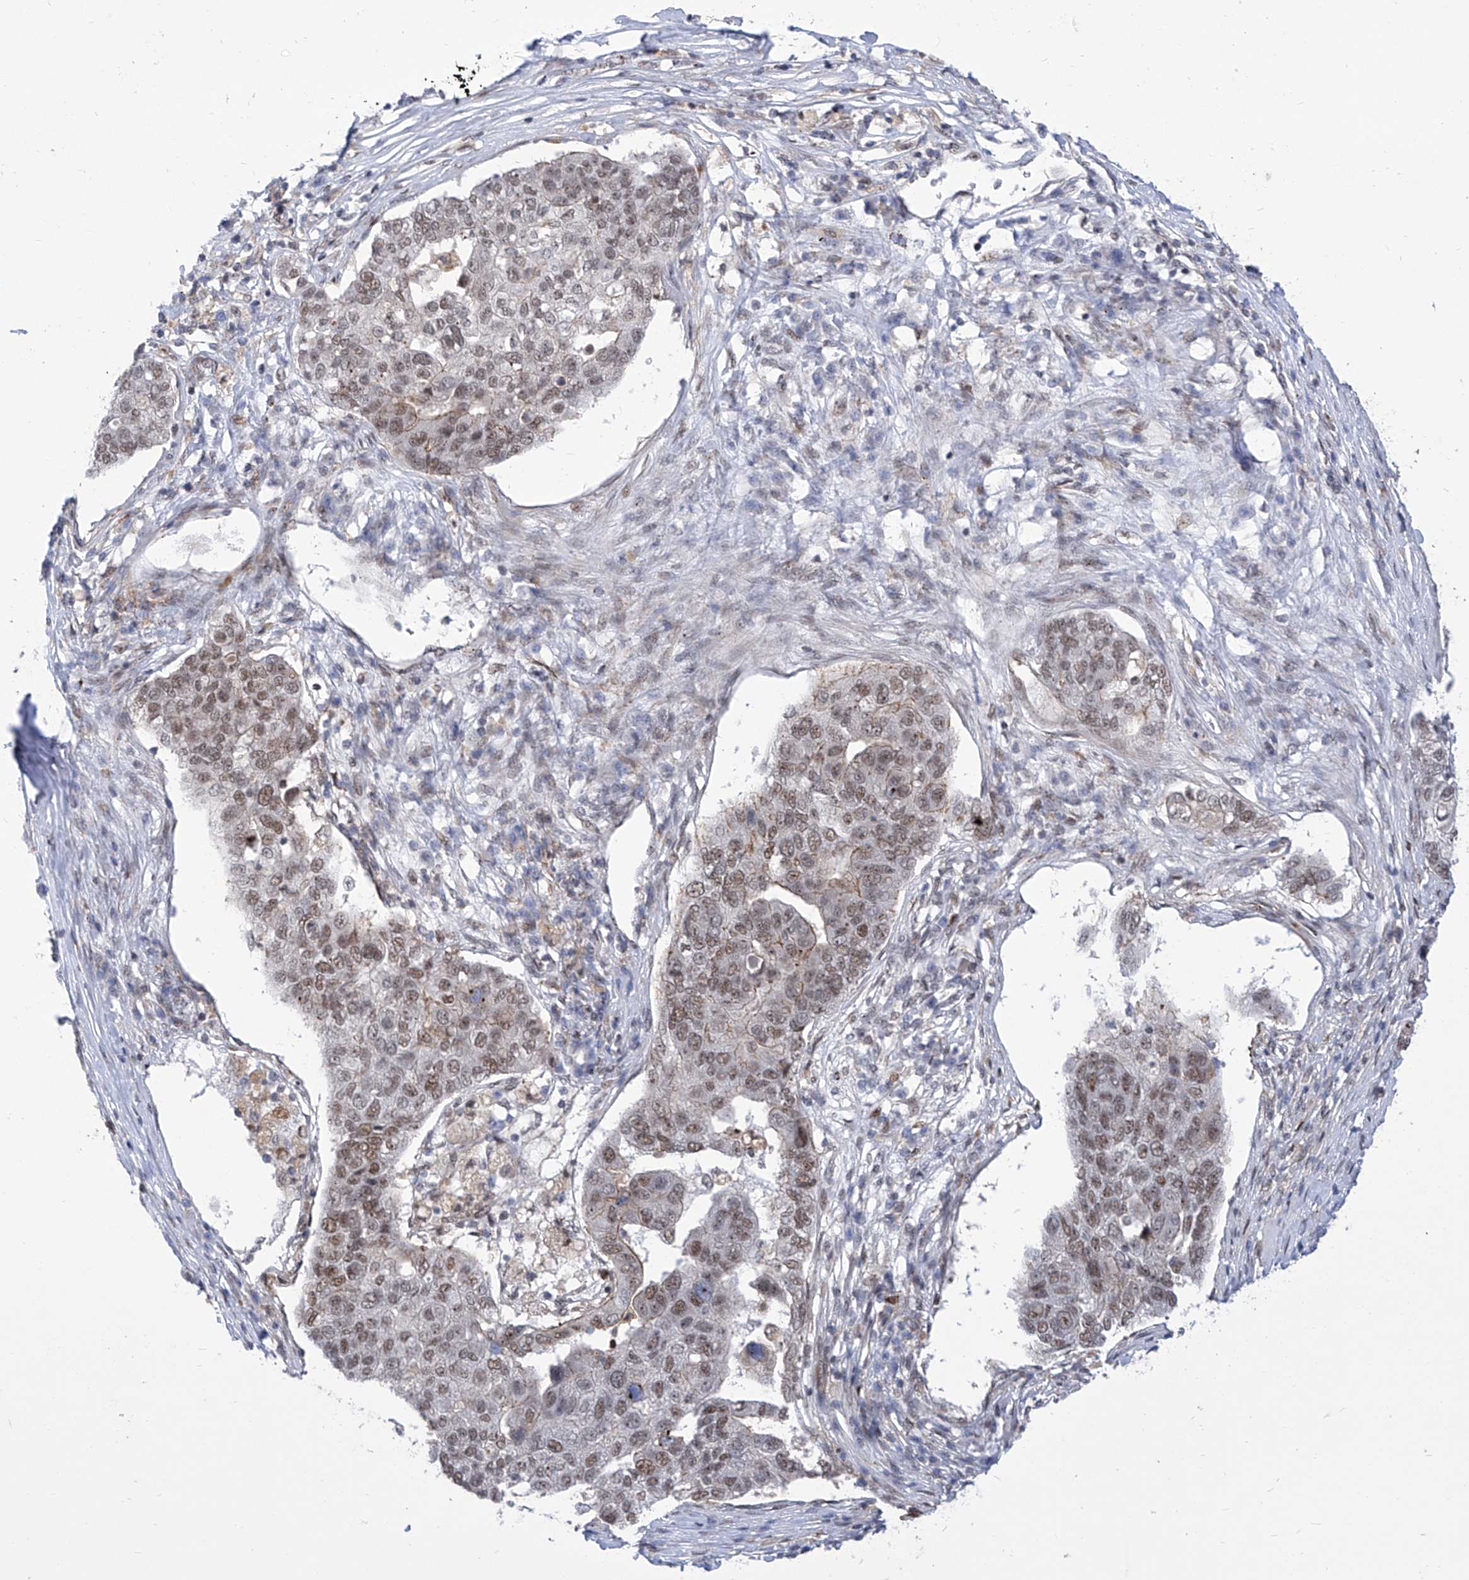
{"staining": {"intensity": "moderate", "quantity": ">75%", "location": "cytoplasmic/membranous,nuclear"}, "tissue": "pancreatic cancer", "cell_type": "Tumor cells", "image_type": "cancer", "snomed": [{"axis": "morphology", "description": "Adenocarcinoma, NOS"}, {"axis": "topography", "description": "Pancreas"}], "caption": "This is an image of immunohistochemistry staining of adenocarcinoma (pancreatic), which shows moderate positivity in the cytoplasmic/membranous and nuclear of tumor cells.", "gene": "CEP290", "patient": {"sex": "female", "age": 61}}